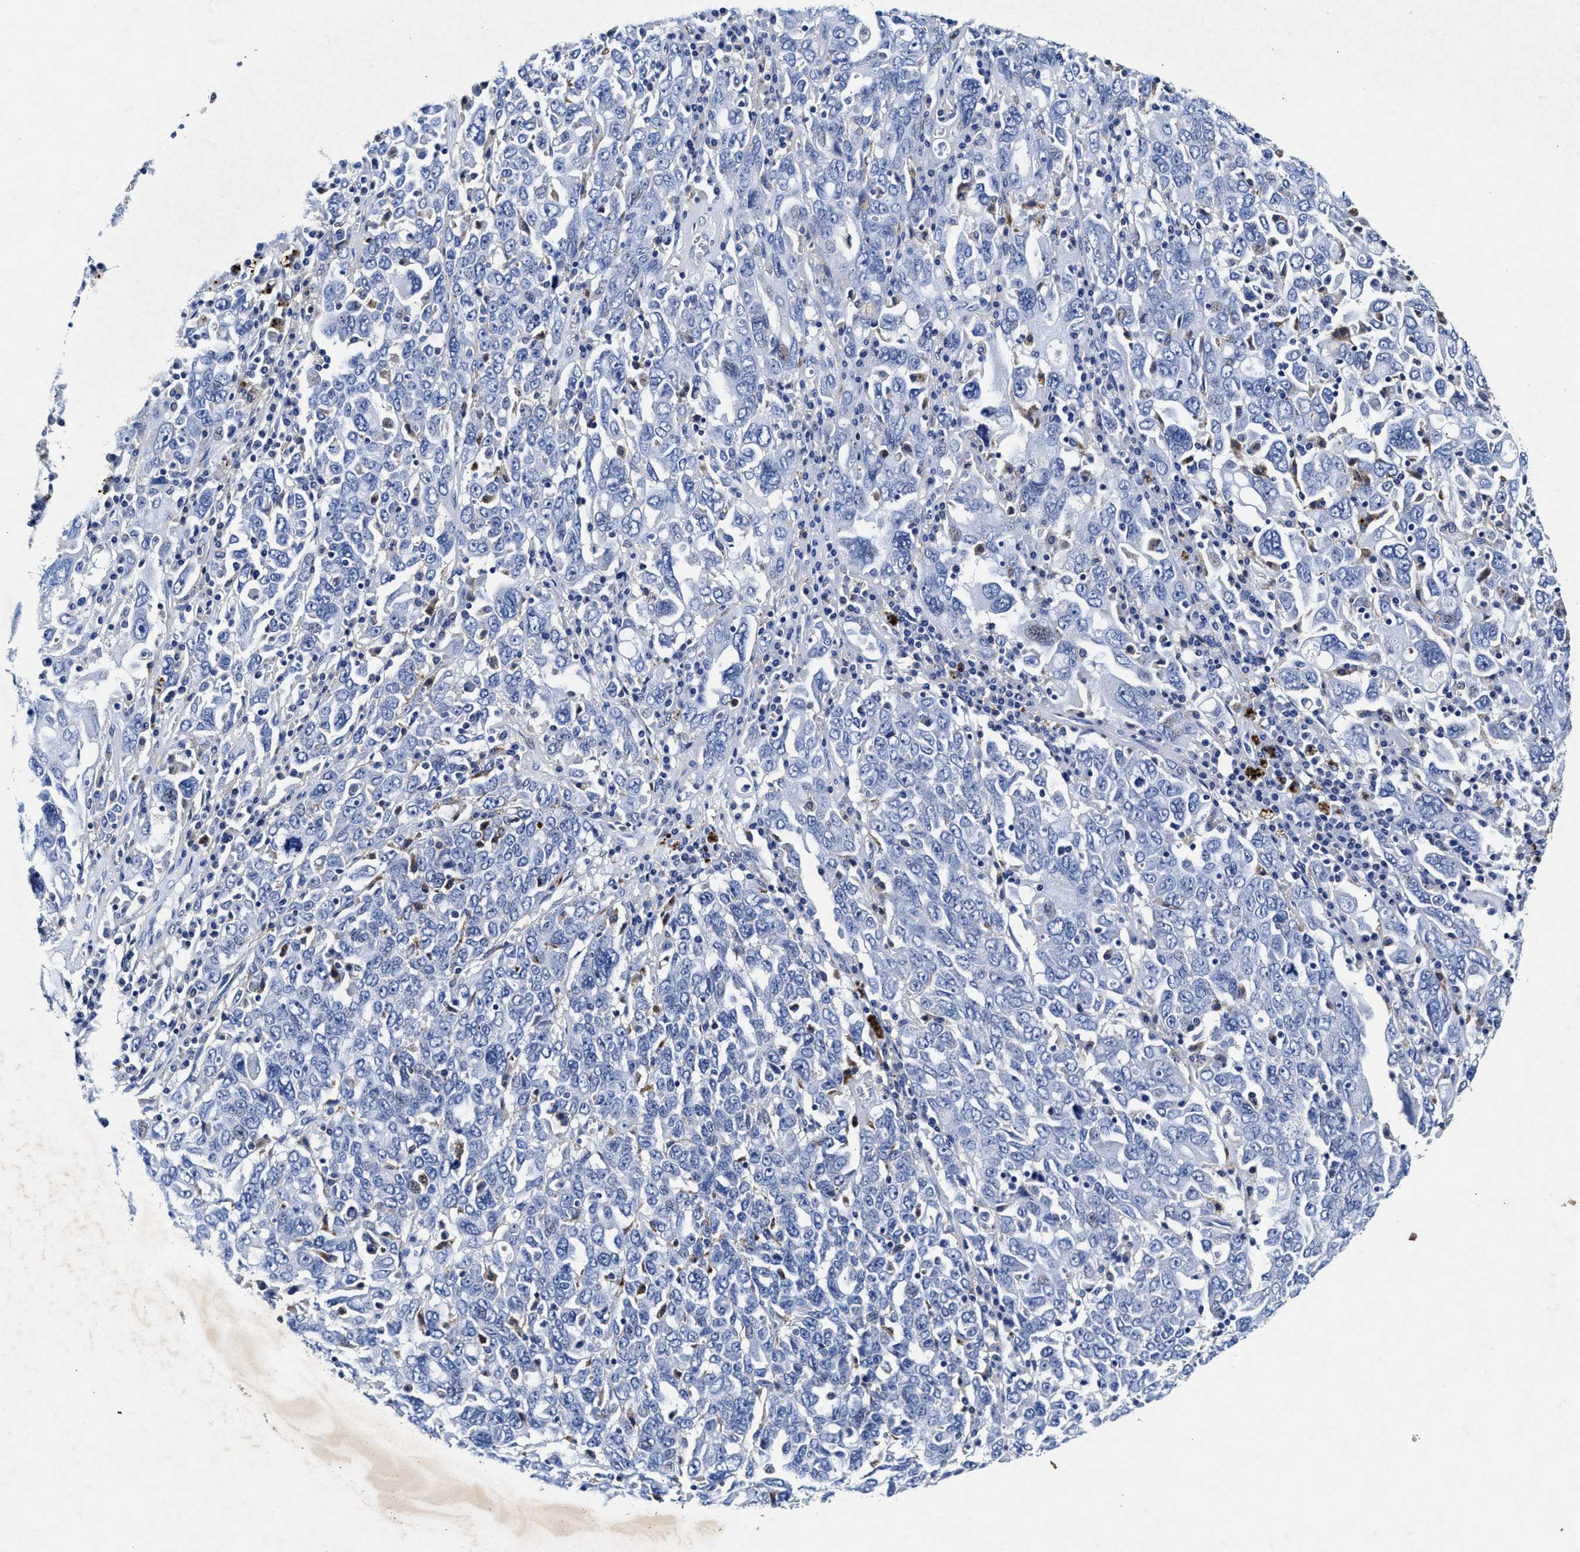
{"staining": {"intensity": "negative", "quantity": "none", "location": "none"}, "tissue": "ovarian cancer", "cell_type": "Tumor cells", "image_type": "cancer", "snomed": [{"axis": "morphology", "description": "Carcinoma, endometroid"}, {"axis": "topography", "description": "Ovary"}], "caption": "This is an IHC photomicrograph of human ovarian cancer (endometroid carcinoma). There is no positivity in tumor cells.", "gene": "SLC8A1", "patient": {"sex": "female", "age": 62}}